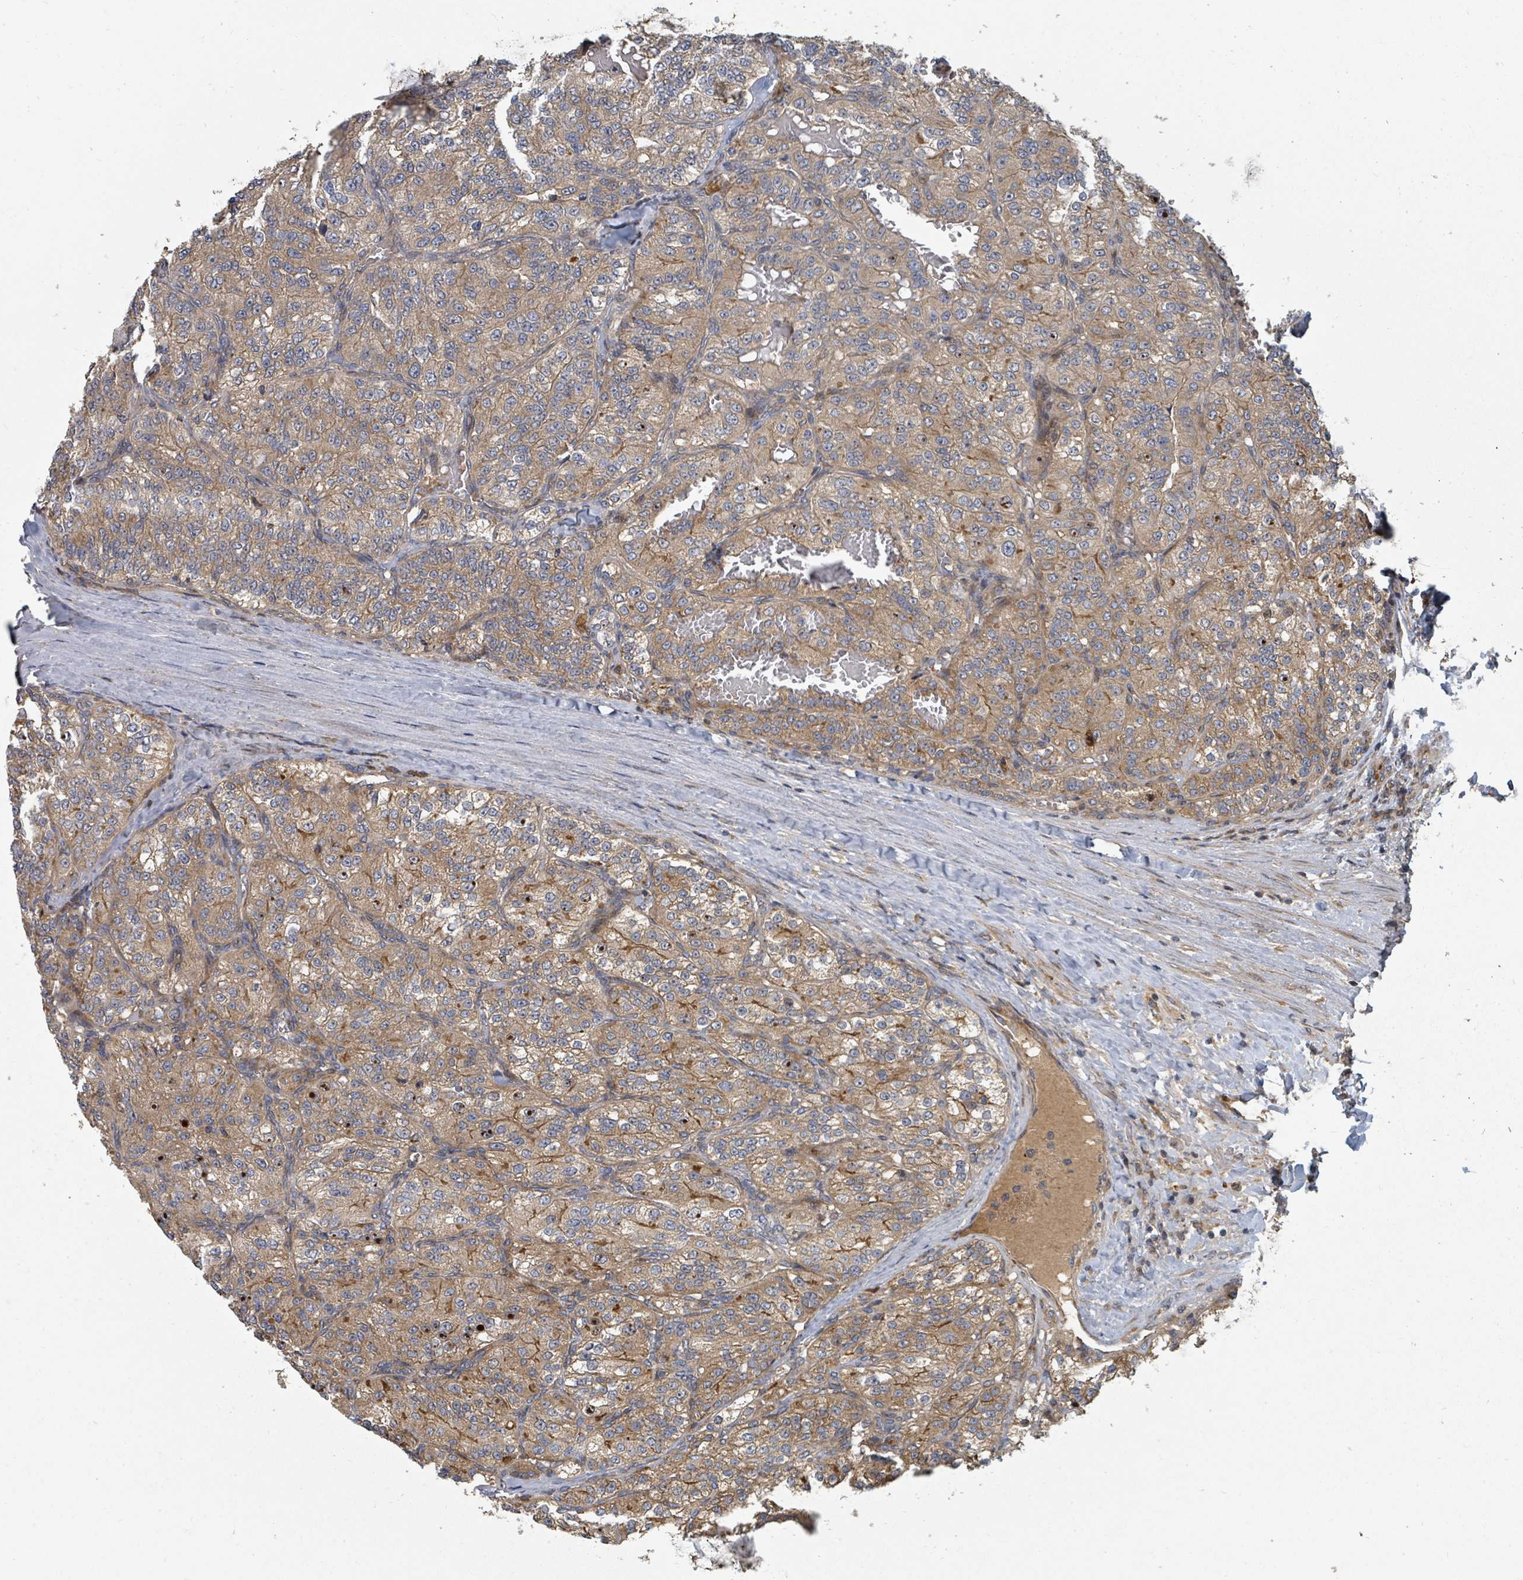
{"staining": {"intensity": "moderate", "quantity": "25%-75%", "location": "cytoplasmic/membranous"}, "tissue": "renal cancer", "cell_type": "Tumor cells", "image_type": "cancer", "snomed": [{"axis": "morphology", "description": "Adenocarcinoma, NOS"}, {"axis": "topography", "description": "Kidney"}], "caption": "Protein staining of renal adenocarcinoma tissue displays moderate cytoplasmic/membranous expression in about 25%-75% of tumor cells. (Stains: DAB (3,3'-diaminobenzidine) in brown, nuclei in blue, Microscopy: brightfield microscopy at high magnification).", "gene": "DPM1", "patient": {"sex": "female", "age": 63}}